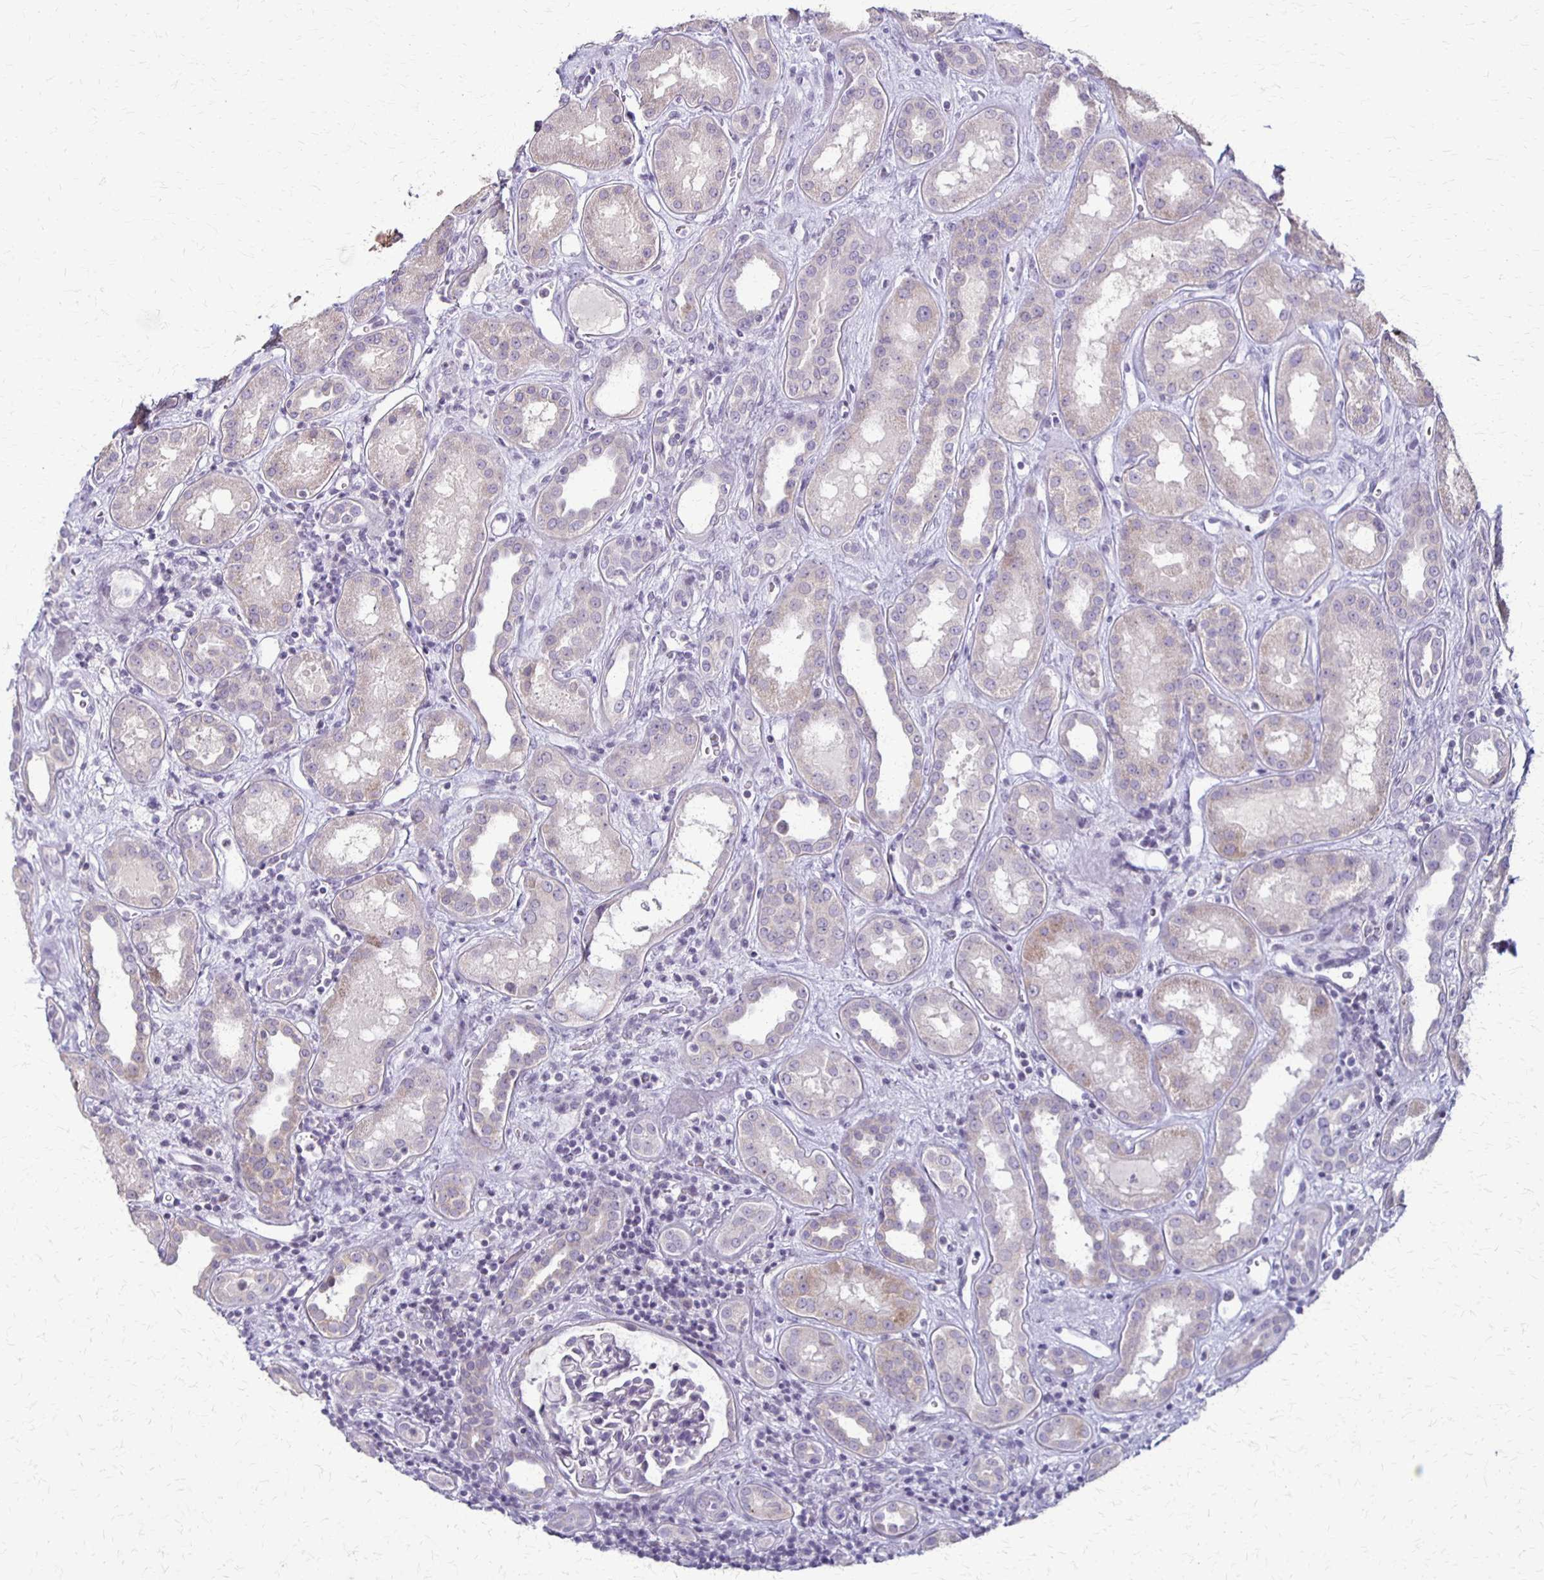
{"staining": {"intensity": "negative", "quantity": "none", "location": "none"}, "tissue": "kidney", "cell_type": "Cells in glomeruli", "image_type": "normal", "snomed": [{"axis": "morphology", "description": "Normal tissue, NOS"}, {"axis": "topography", "description": "Kidney"}], "caption": "Immunohistochemical staining of unremarkable kidney demonstrates no significant expression in cells in glomeruli.", "gene": "SLC35E2B", "patient": {"sex": "male", "age": 59}}